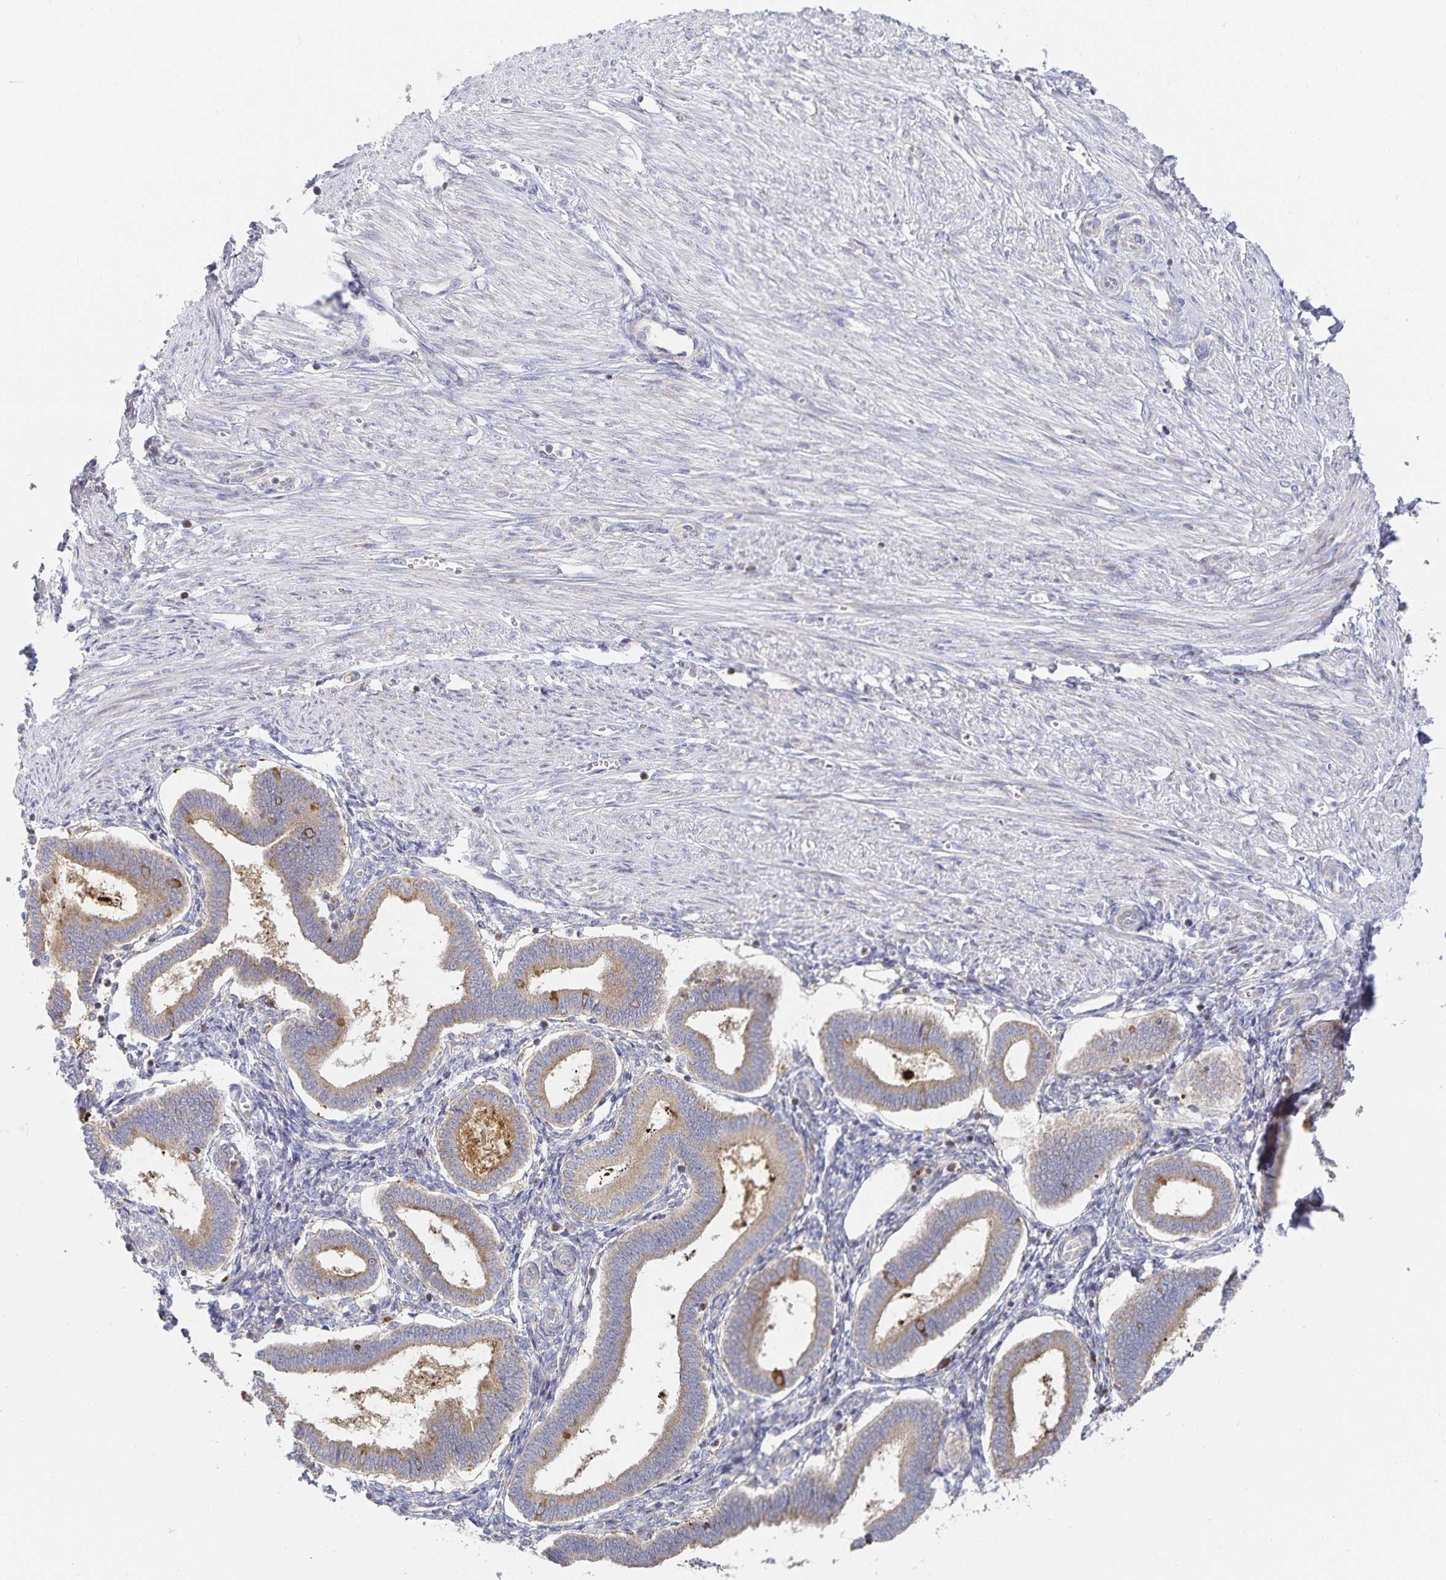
{"staining": {"intensity": "negative", "quantity": "none", "location": "none"}, "tissue": "endometrium", "cell_type": "Cells in endometrial stroma", "image_type": "normal", "snomed": [{"axis": "morphology", "description": "Normal tissue, NOS"}, {"axis": "topography", "description": "Endometrium"}], "caption": "Benign endometrium was stained to show a protein in brown. There is no significant expression in cells in endometrial stroma. Nuclei are stained in blue.", "gene": "NOMO1", "patient": {"sex": "female", "age": 24}}